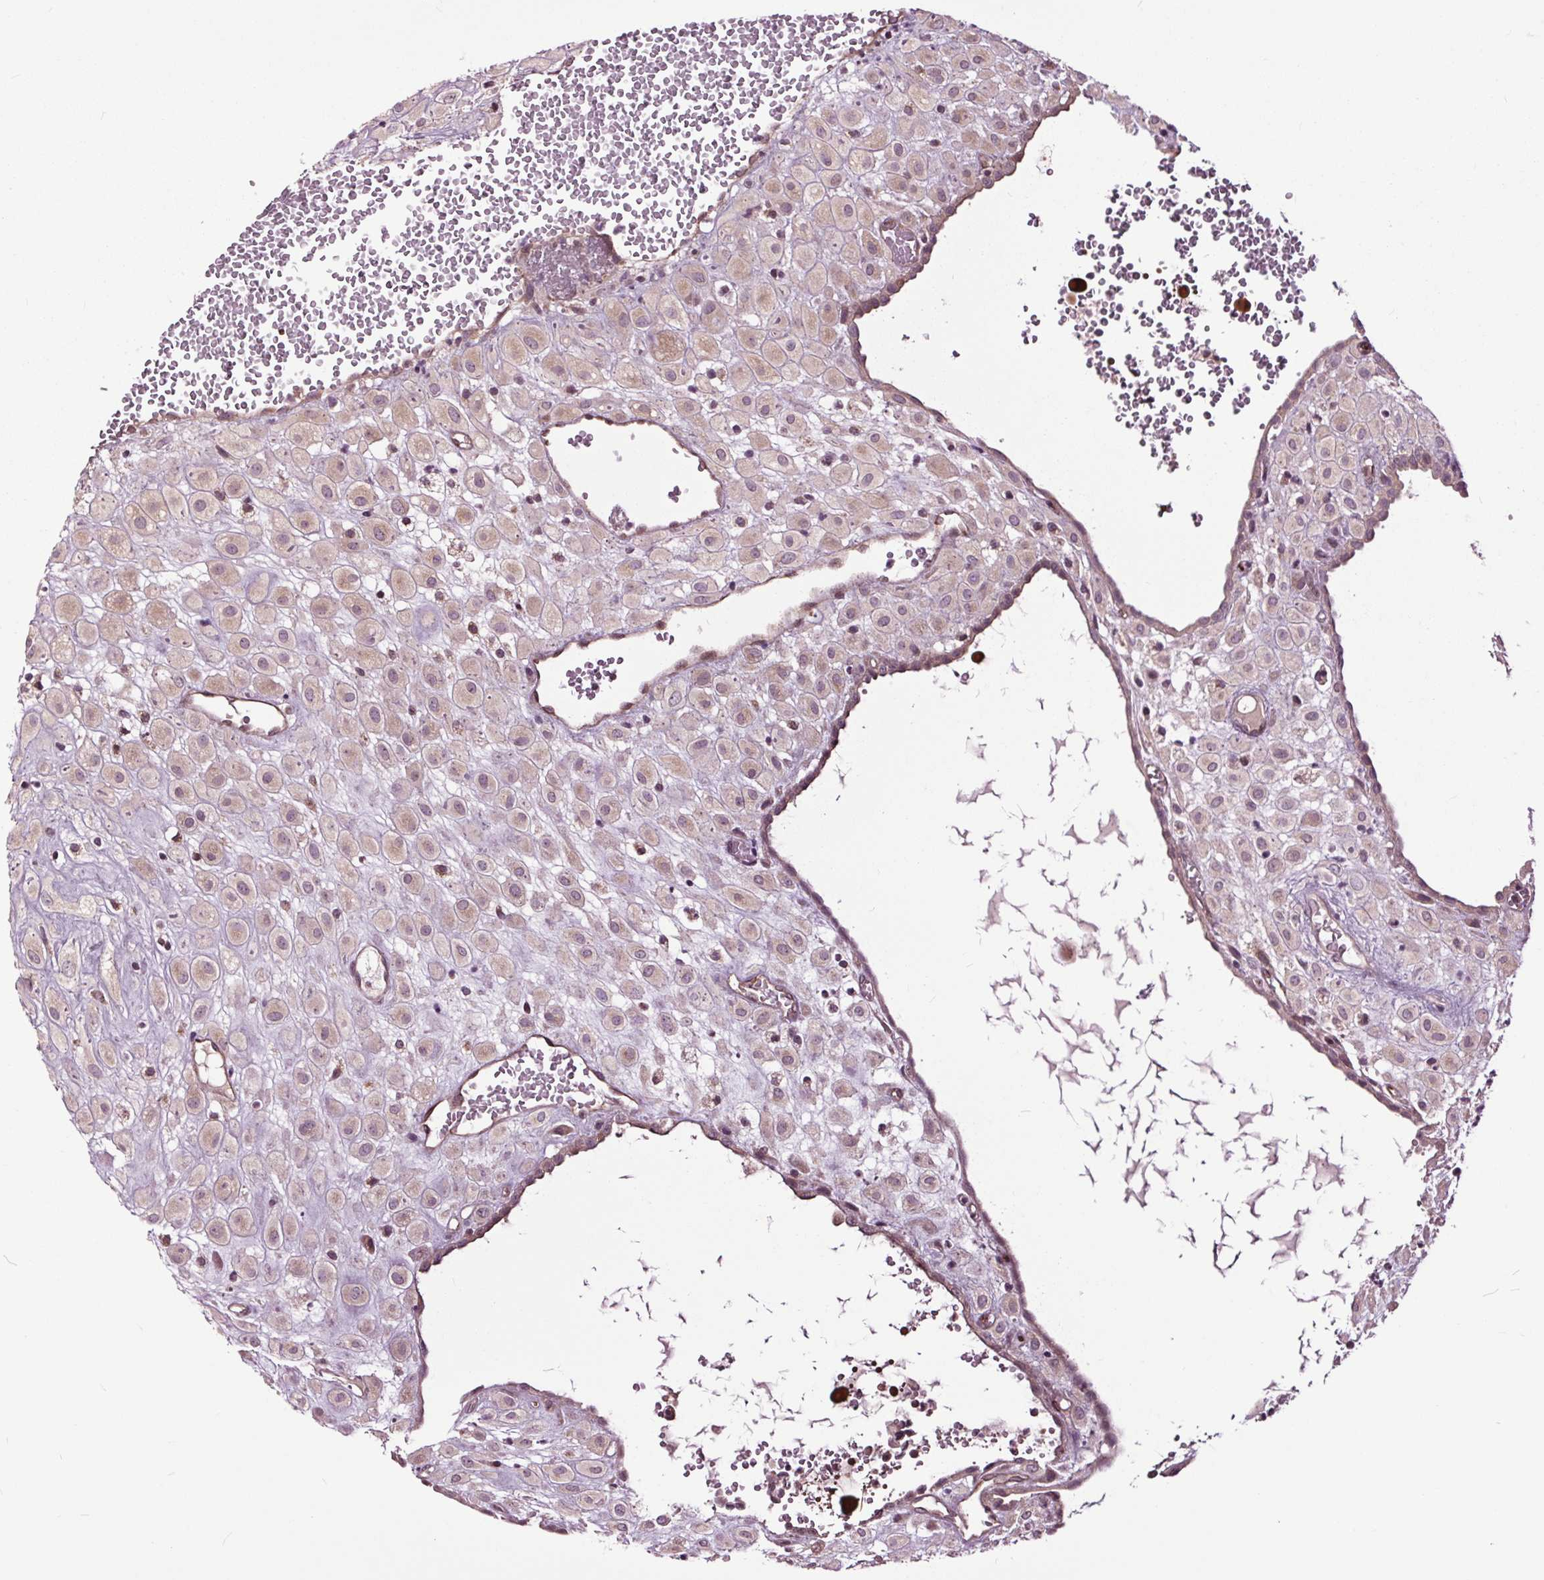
{"staining": {"intensity": "negative", "quantity": "none", "location": "none"}, "tissue": "placenta", "cell_type": "Decidual cells", "image_type": "normal", "snomed": [{"axis": "morphology", "description": "Normal tissue, NOS"}, {"axis": "topography", "description": "Placenta"}], "caption": "A histopathology image of placenta stained for a protein displays no brown staining in decidual cells.", "gene": "HAUS5", "patient": {"sex": "female", "age": 24}}